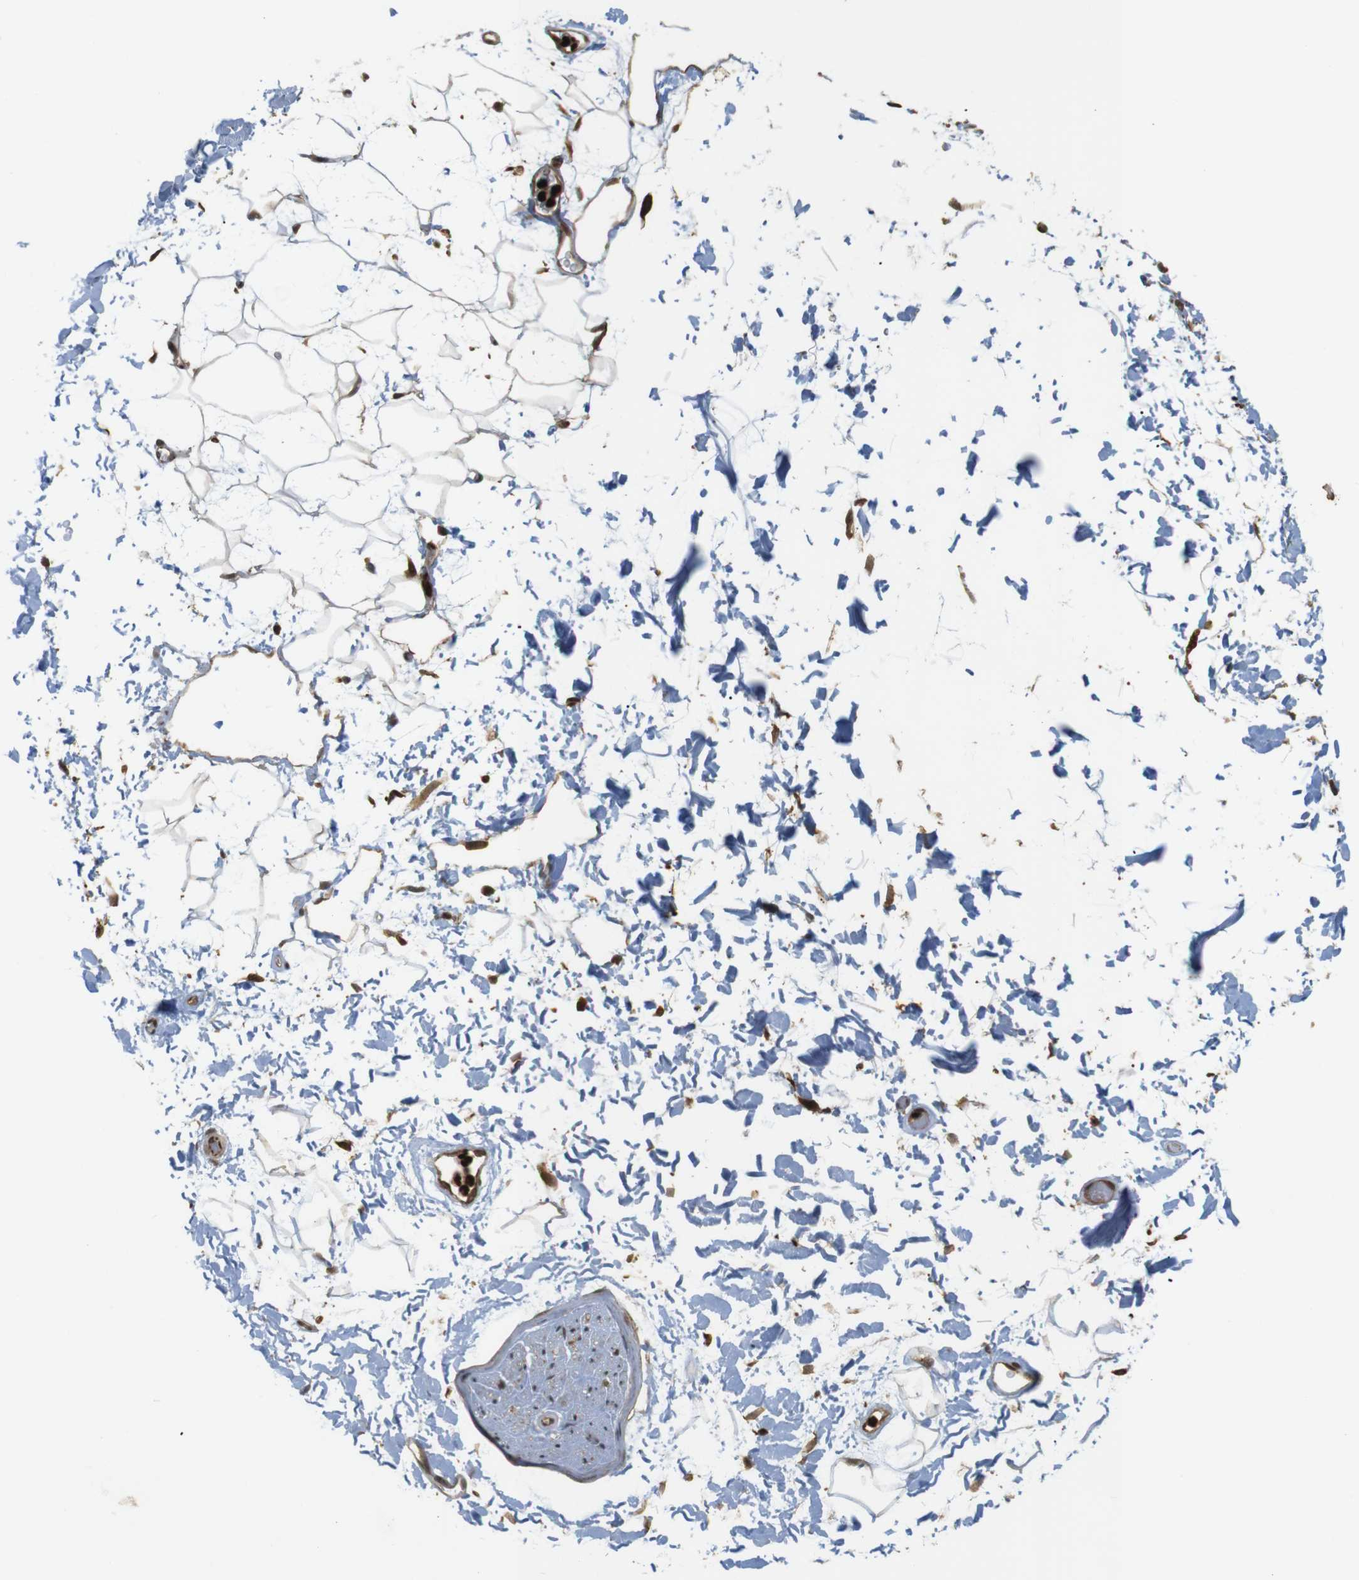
{"staining": {"intensity": "weak", "quantity": ">75%", "location": "cytoplasmic/membranous"}, "tissue": "adipose tissue", "cell_type": "Adipocytes", "image_type": "normal", "snomed": [{"axis": "morphology", "description": "Normal tissue, NOS"}, {"axis": "topography", "description": "Soft tissue"}], "caption": "Immunohistochemical staining of unremarkable adipose tissue displays weak cytoplasmic/membranous protein staining in approximately >75% of adipocytes. (DAB (3,3'-diaminobenzidine) = brown stain, brightfield microscopy at high magnification).", "gene": "SP2", "patient": {"sex": "male", "age": 72}}